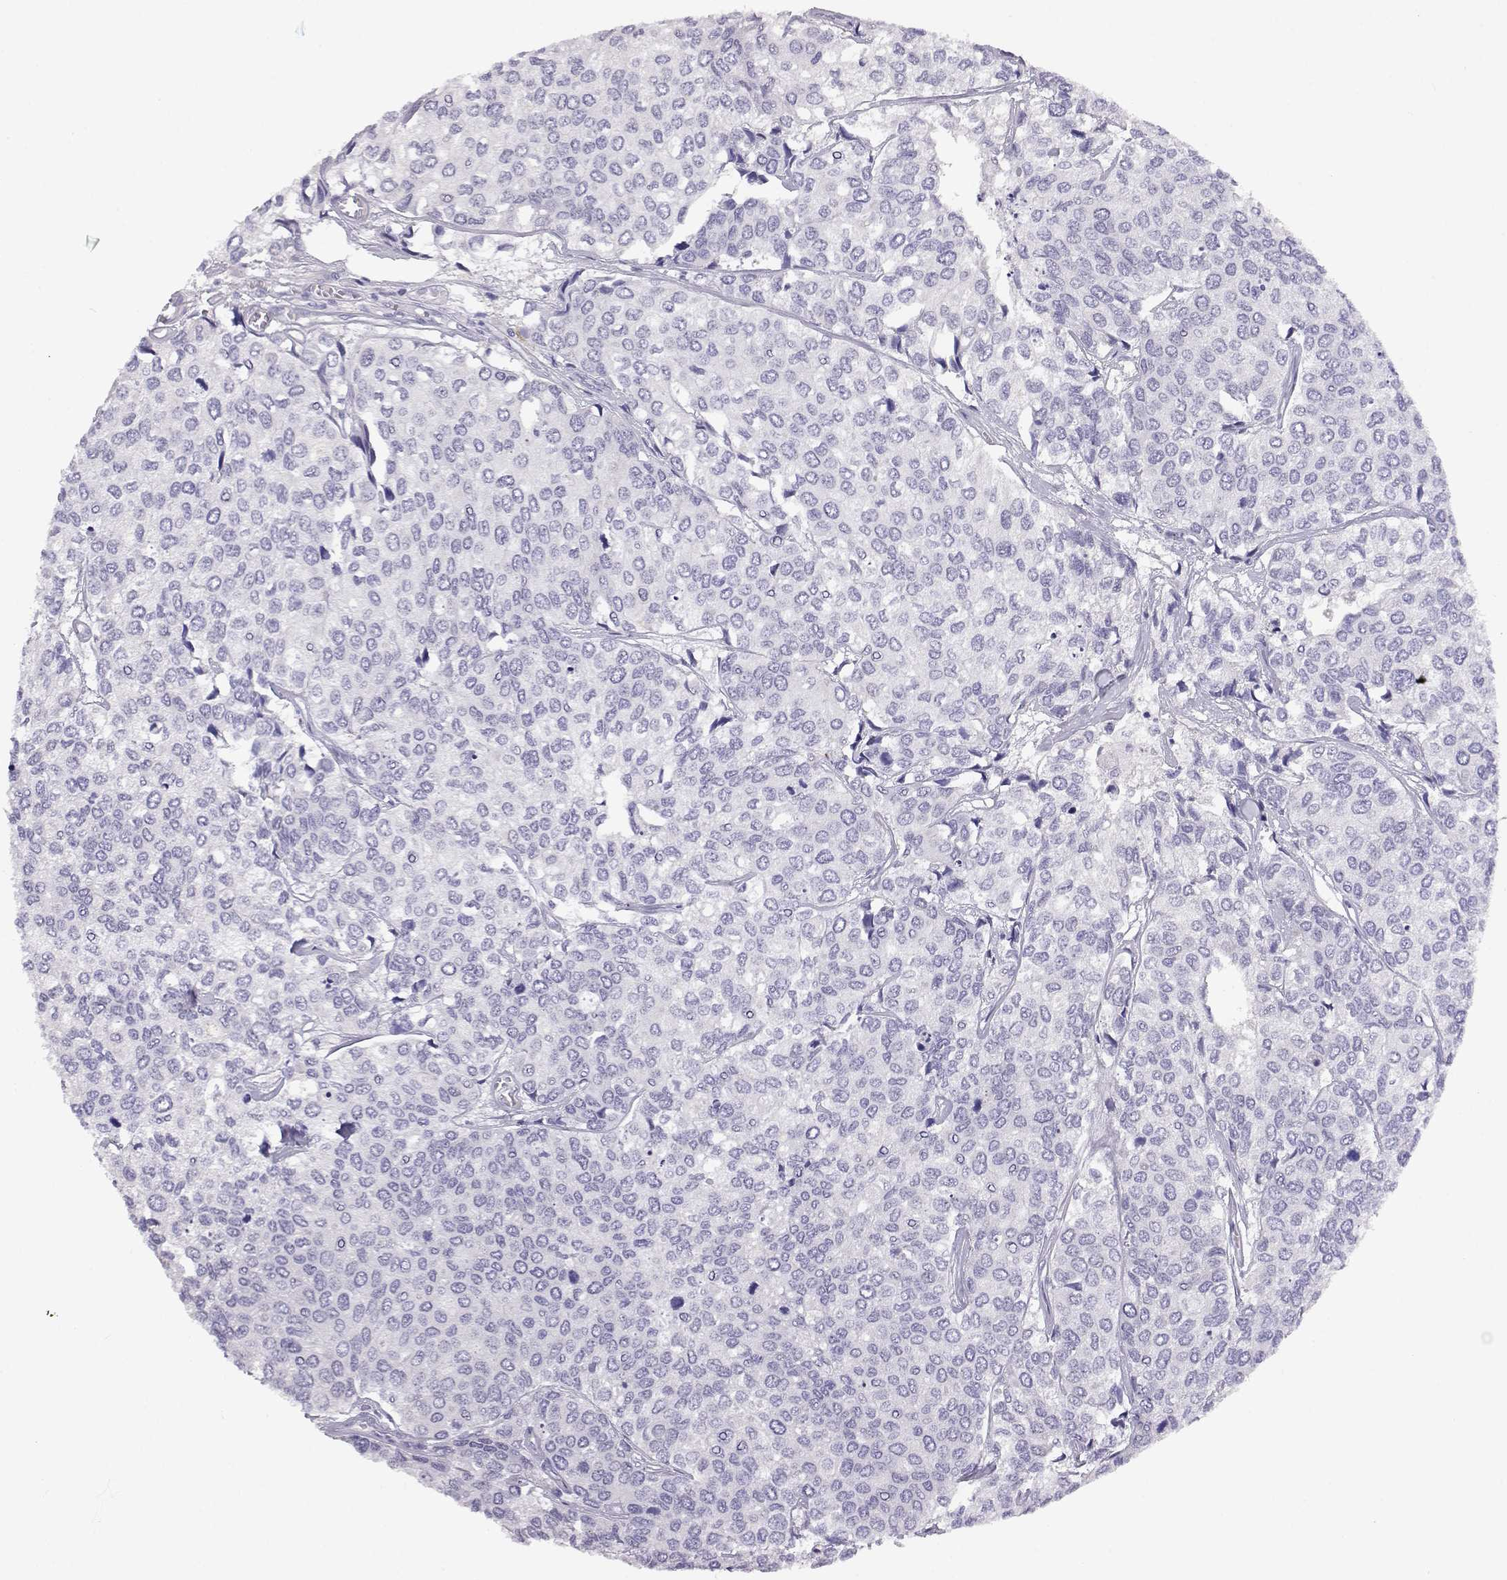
{"staining": {"intensity": "negative", "quantity": "none", "location": "none"}, "tissue": "urothelial cancer", "cell_type": "Tumor cells", "image_type": "cancer", "snomed": [{"axis": "morphology", "description": "Urothelial carcinoma, High grade"}, {"axis": "topography", "description": "Urinary bladder"}], "caption": "Tumor cells are negative for protein expression in human urothelial cancer.", "gene": "ENDOU", "patient": {"sex": "male", "age": 73}}